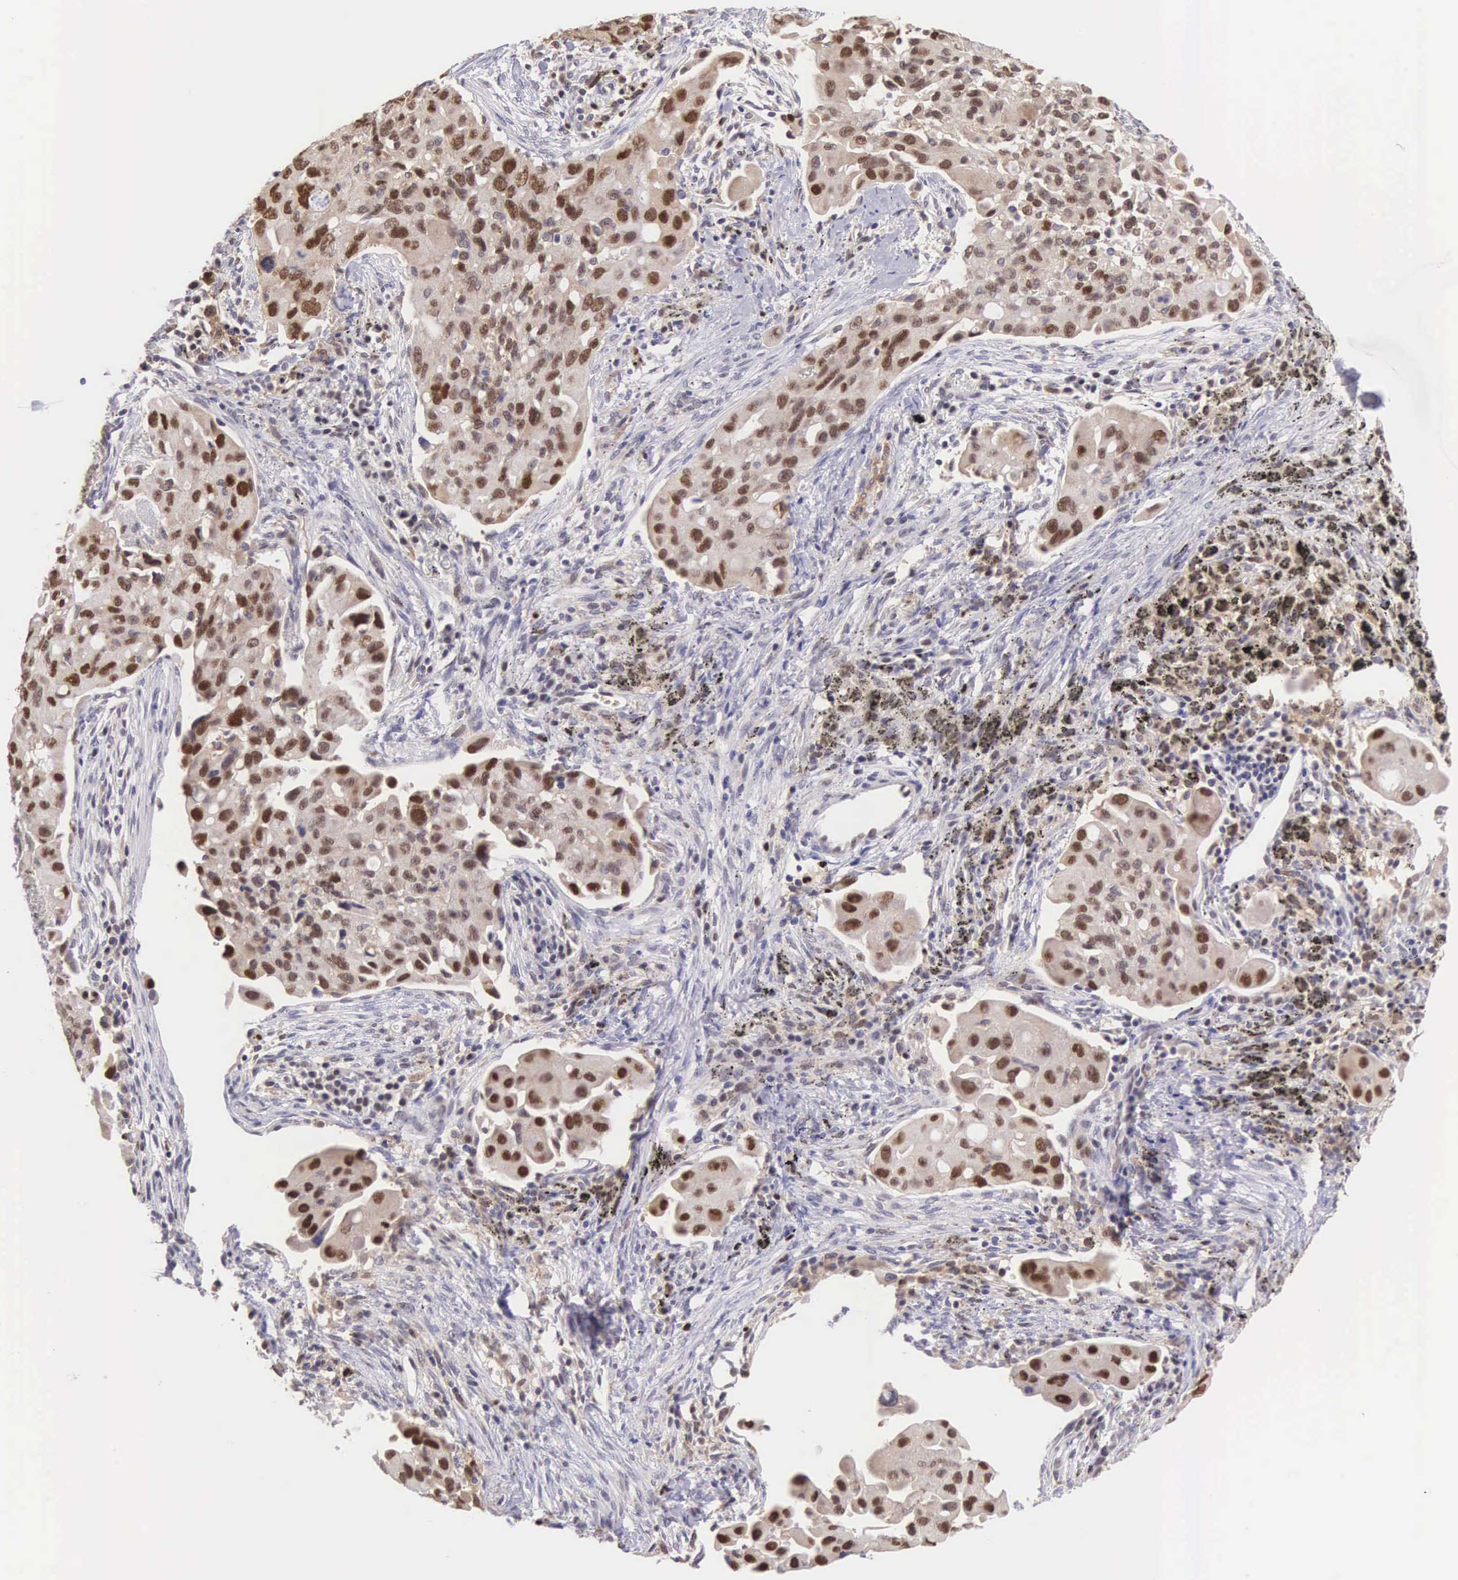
{"staining": {"intensity": "moderate", "quantity": ">75%", "location": "nuclear"}, "tissue": "lung cancer", "cell_type": "Tumor cells", "image_type": "cancer", "snomed": [{"axis": "morphology", "description": "Adenocarcinoma, NOS"}, {"axis": "topography", "description": "Lung"}], "caption": "High-power microscopy captured an immunohistochemistry photomicrograph of adenocarcinoma (lung), revealing moderate nuclear positivity in about >75% of tumor cells.", "gene": "GRK3", "patient": {"sex": "male", "age": 68}}